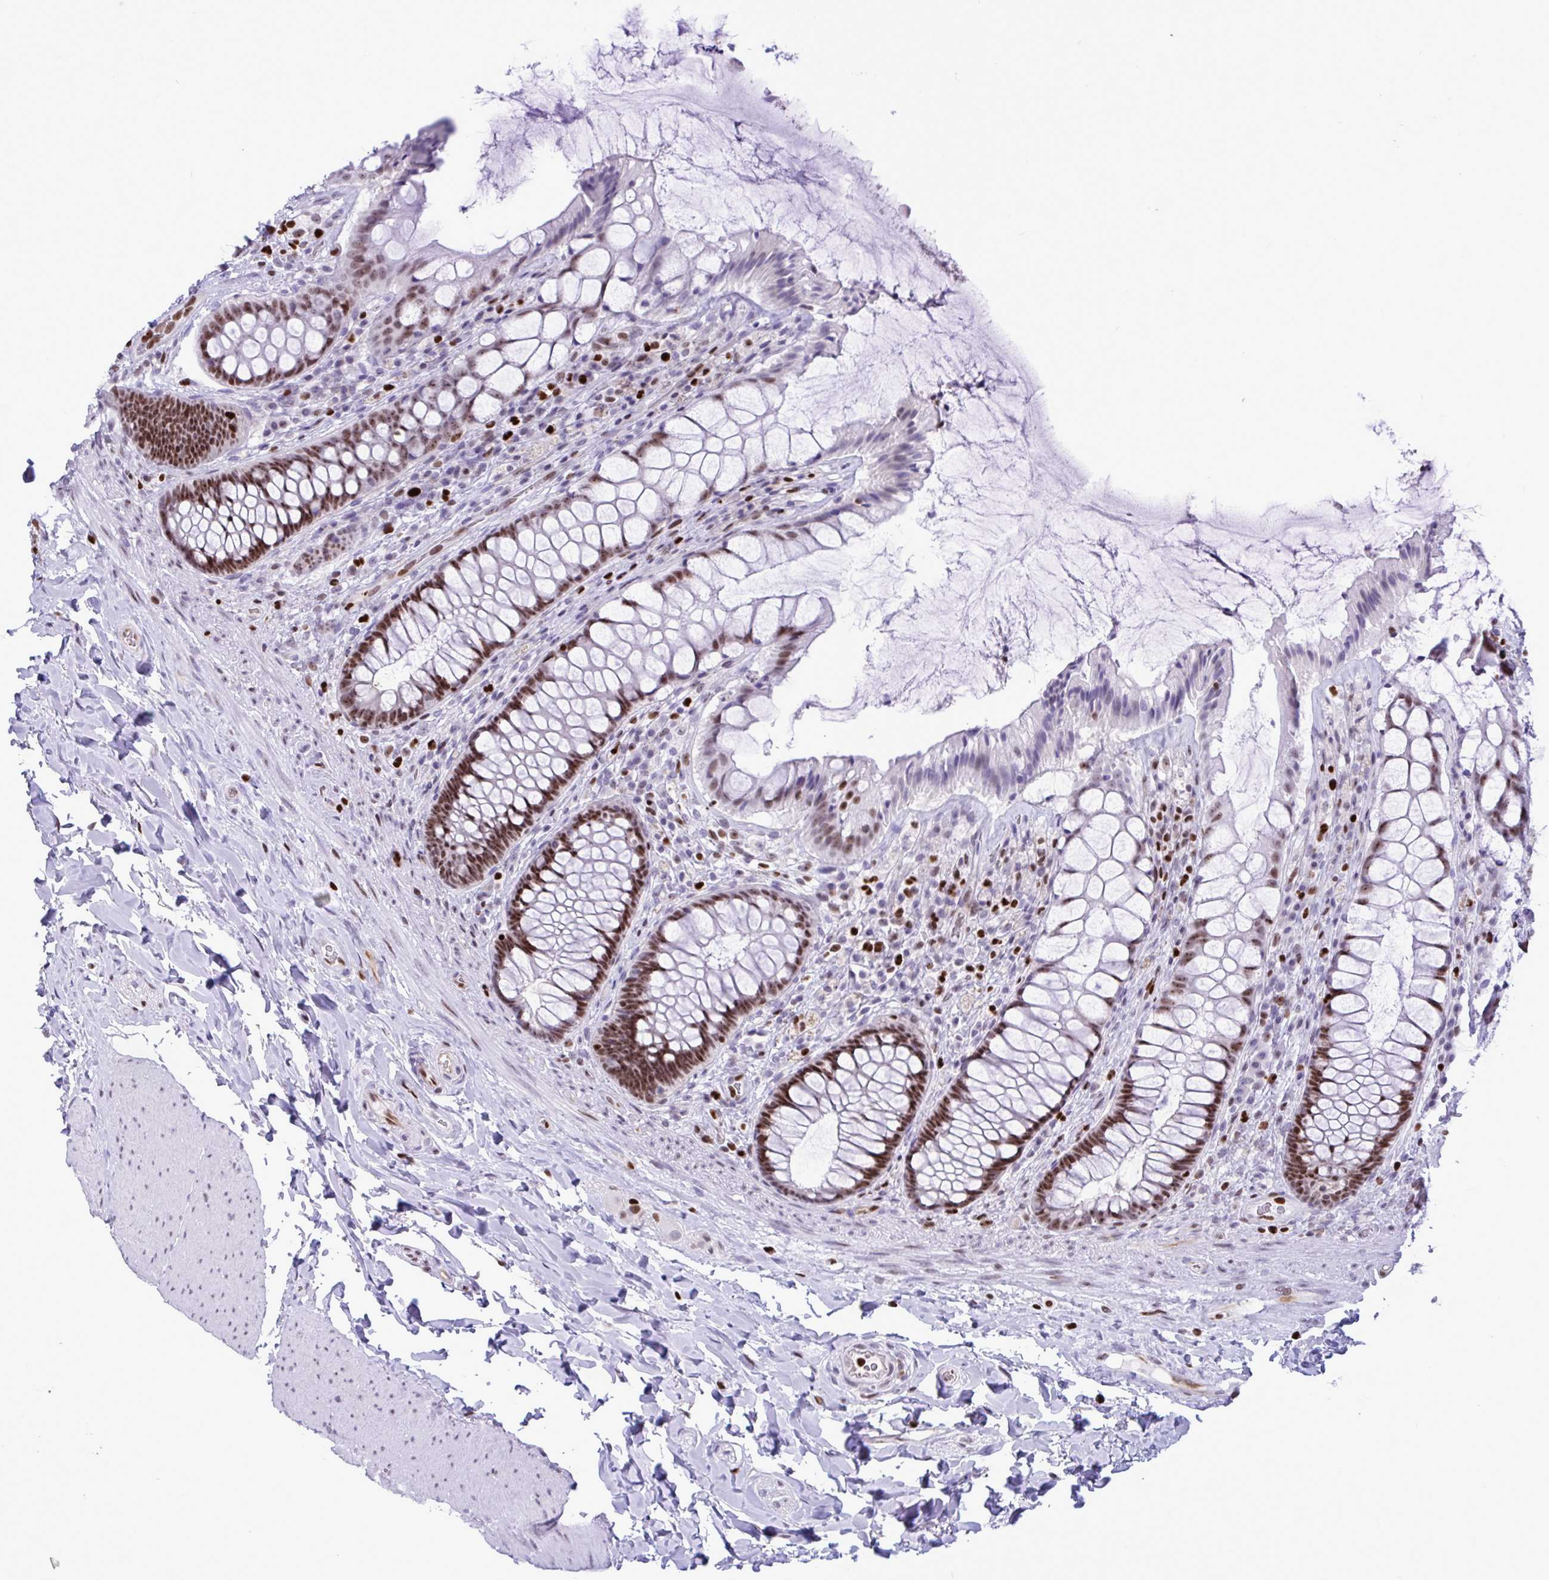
{"staining": {"intensity": "strong", "quantity": "25%-75%", "location": "nuclear"}, "tissue": "rectum", "cell_type": "Glandular cells", "image_type": "normal", "snomed": [{"axis": "morphology", "description": "Normal tissue, NOS"}, {"axis": "topography", "description": "Rectum"}], "caption": "IHC photomicrograph of unremarkable rectum stained for a protein (brown), which exhibits high levels of strong nuclear expression in approximately 25%-75% of glandular cells.", "gene": "HMGB2", "patient": {"sex": "female", "age": 58}}